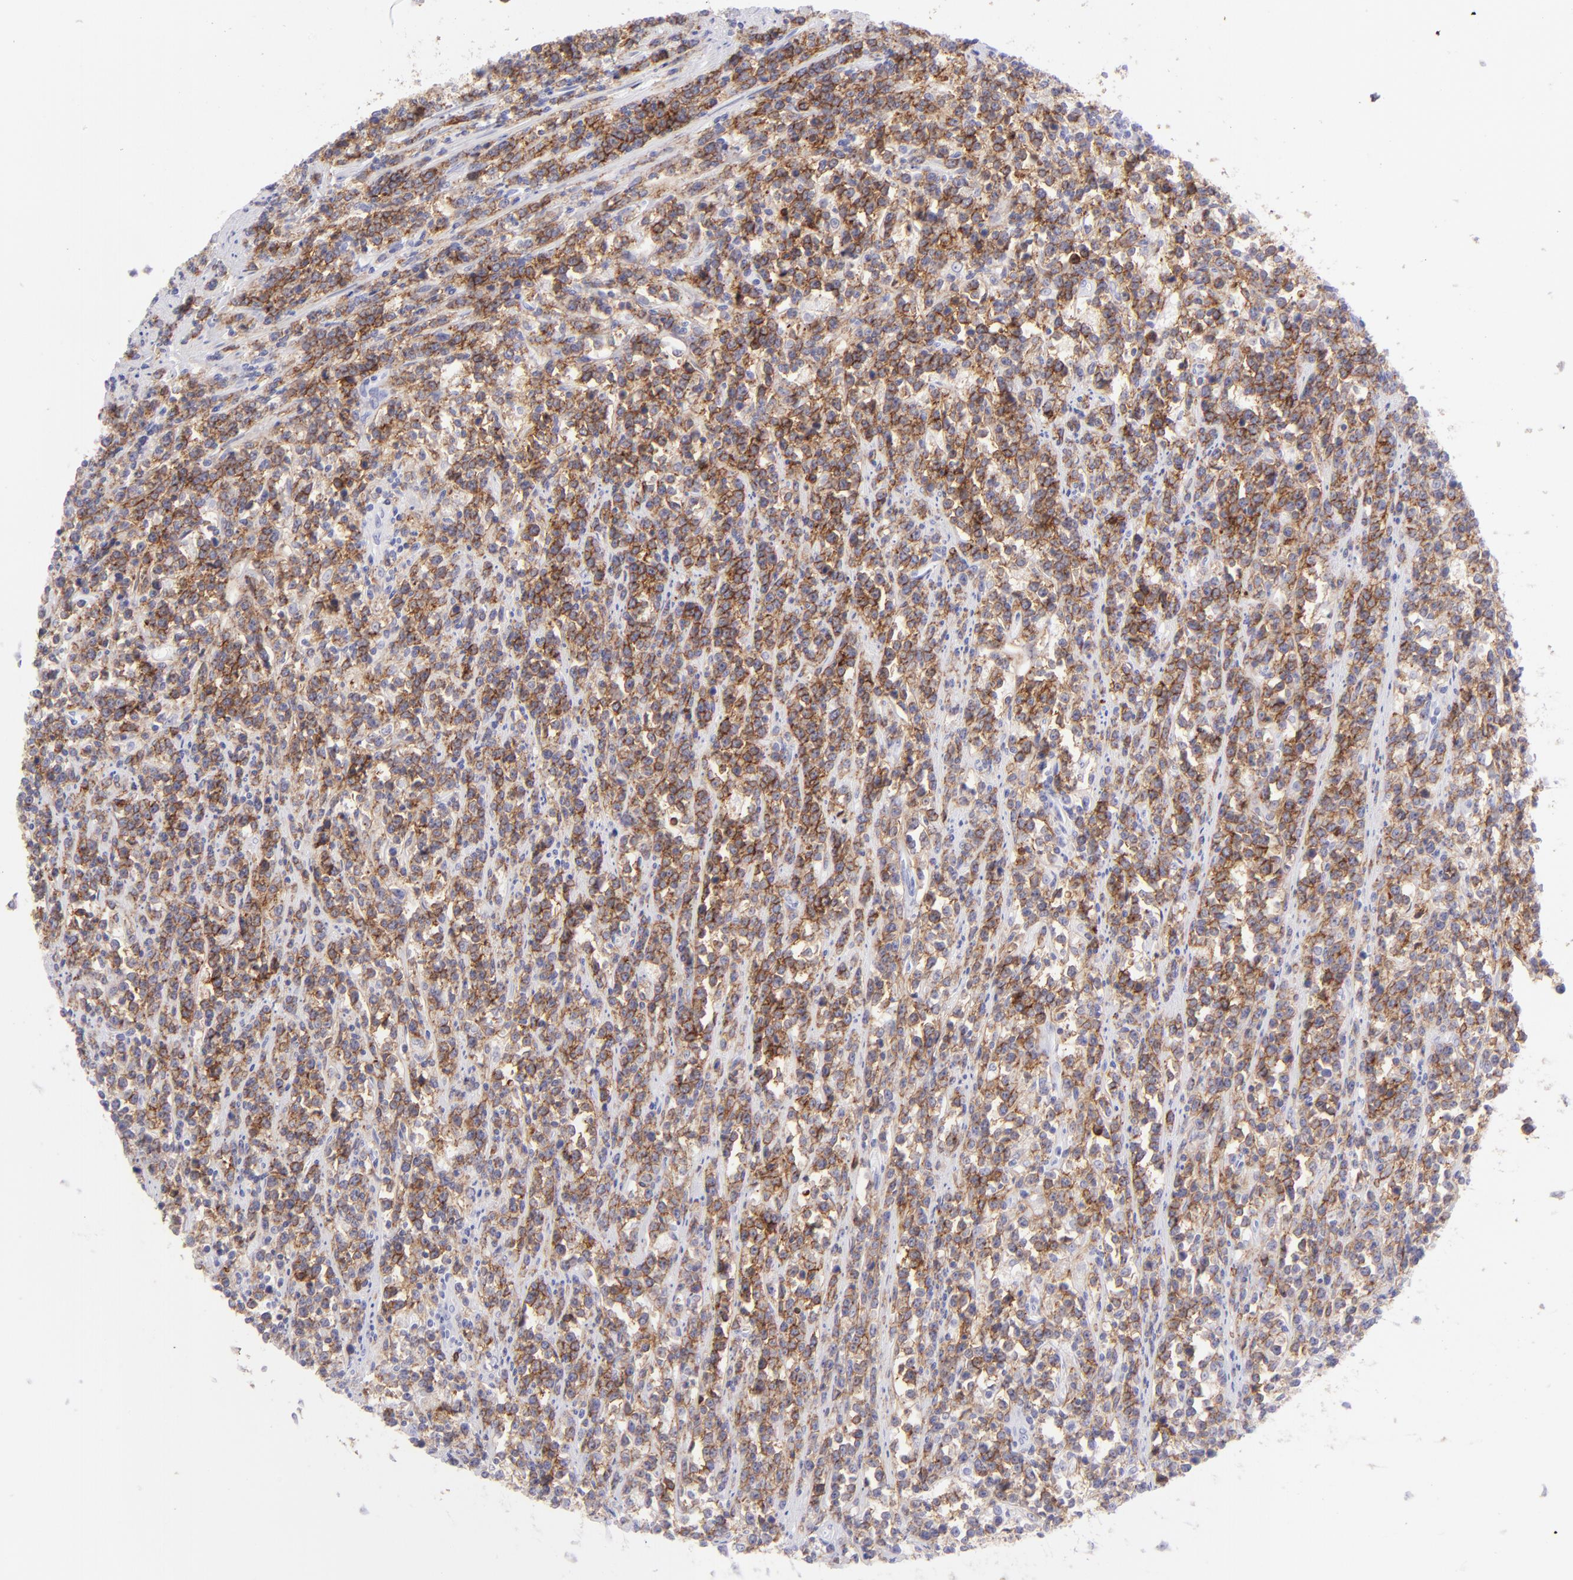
{"staining": {"intensity": "strong", "quantity": ">75%", "location": "cytoplasmic/membranous"}, "tissue": "lymphoma", "cell_type": "Tumor cells", "image_type": "cancer", "snomed": [{"axis": "morphology", "description": "Malignant lymphoma, non-Hodgkin's type, High grade"}, {"axis": "topography", "description": "Small intestine"}, {"axis": "topography", "description": "Colon"}], "caption": "A micrograph of lymphoma stained for a protein demonstrates strong cytoplasmic/membranous brown staining in tumor cells.", "gene": "CD72", "patient": {"sex": "male", "age": 8}}